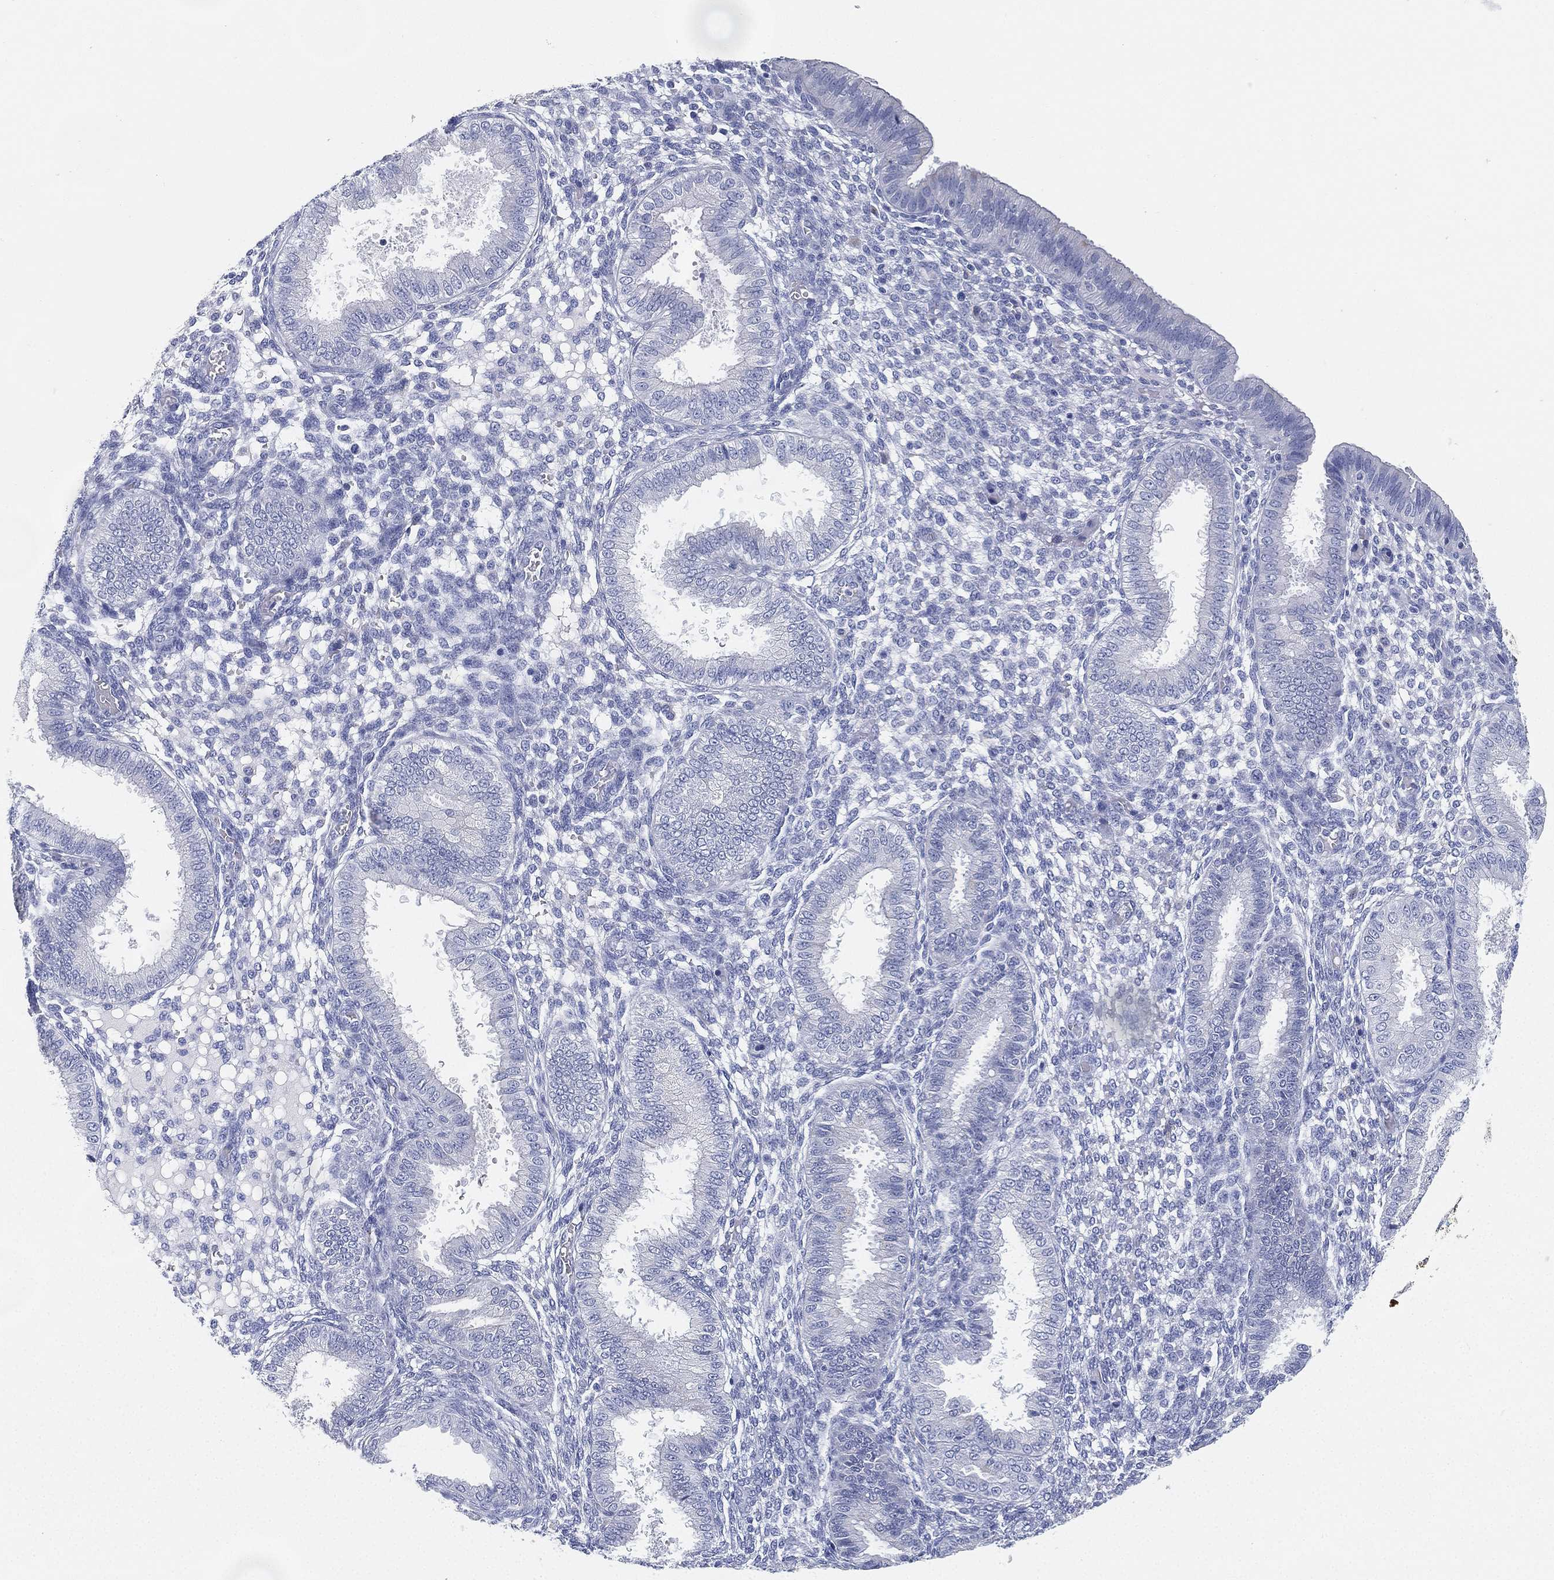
{"staining": {"intensity": "negative", "quantity": "none", "location": "none"}, "tissue": "endometrium", "cell_type": "Cells in endometrial stroma", "image_type": "normal", "snomed": [{"axis": "morphology", "description": "Normal tissue, NOS"}, {"axis": "topography", "description": "Endometrium"}], "caption": "This is an IHC image of normal endometrium. There is no staining in cells in endometrial stroma.", "gene": "GPR61", "patient": {"sex": "female", "age": 43}}